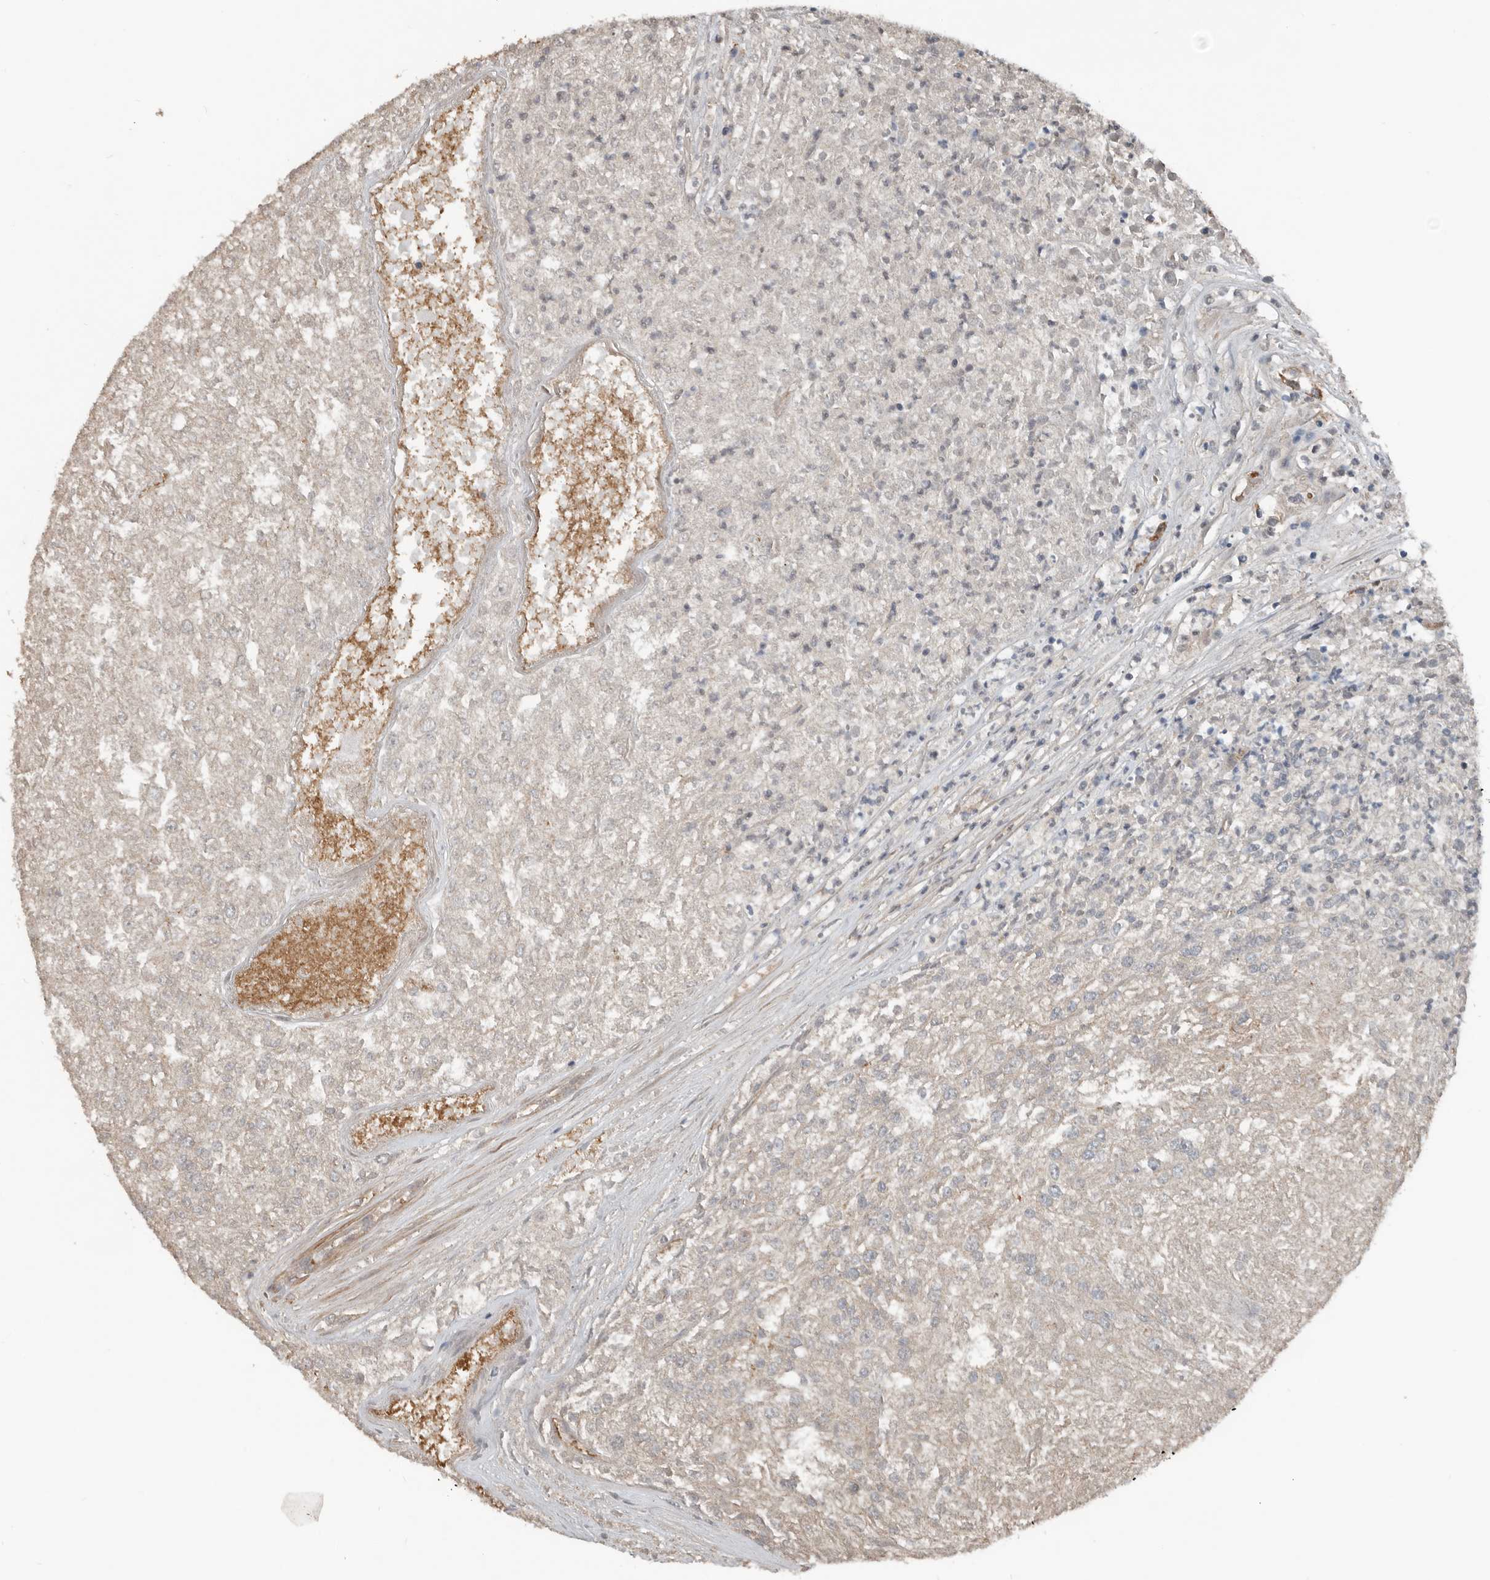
{"staining": {"intensity": "negative", "quantity": "none", "location": "none"}, "tissue": "renal cancer", "cell_type": "Tumor cells", "image_type": "cancer", "snomed": [{"axis": "morphology", "description": "Adenocarcinoma, NOS"}, {"axis": "topography", "description": "Kidney"}], "caption": "DAB (3,3'-diaminobenzidine) immunohistochemical staining of renal adenocarcinoma exhibits no significant staining in tumor cells.", "gene": "YOD1", "patient": {"sex": "female", "age": 54}}